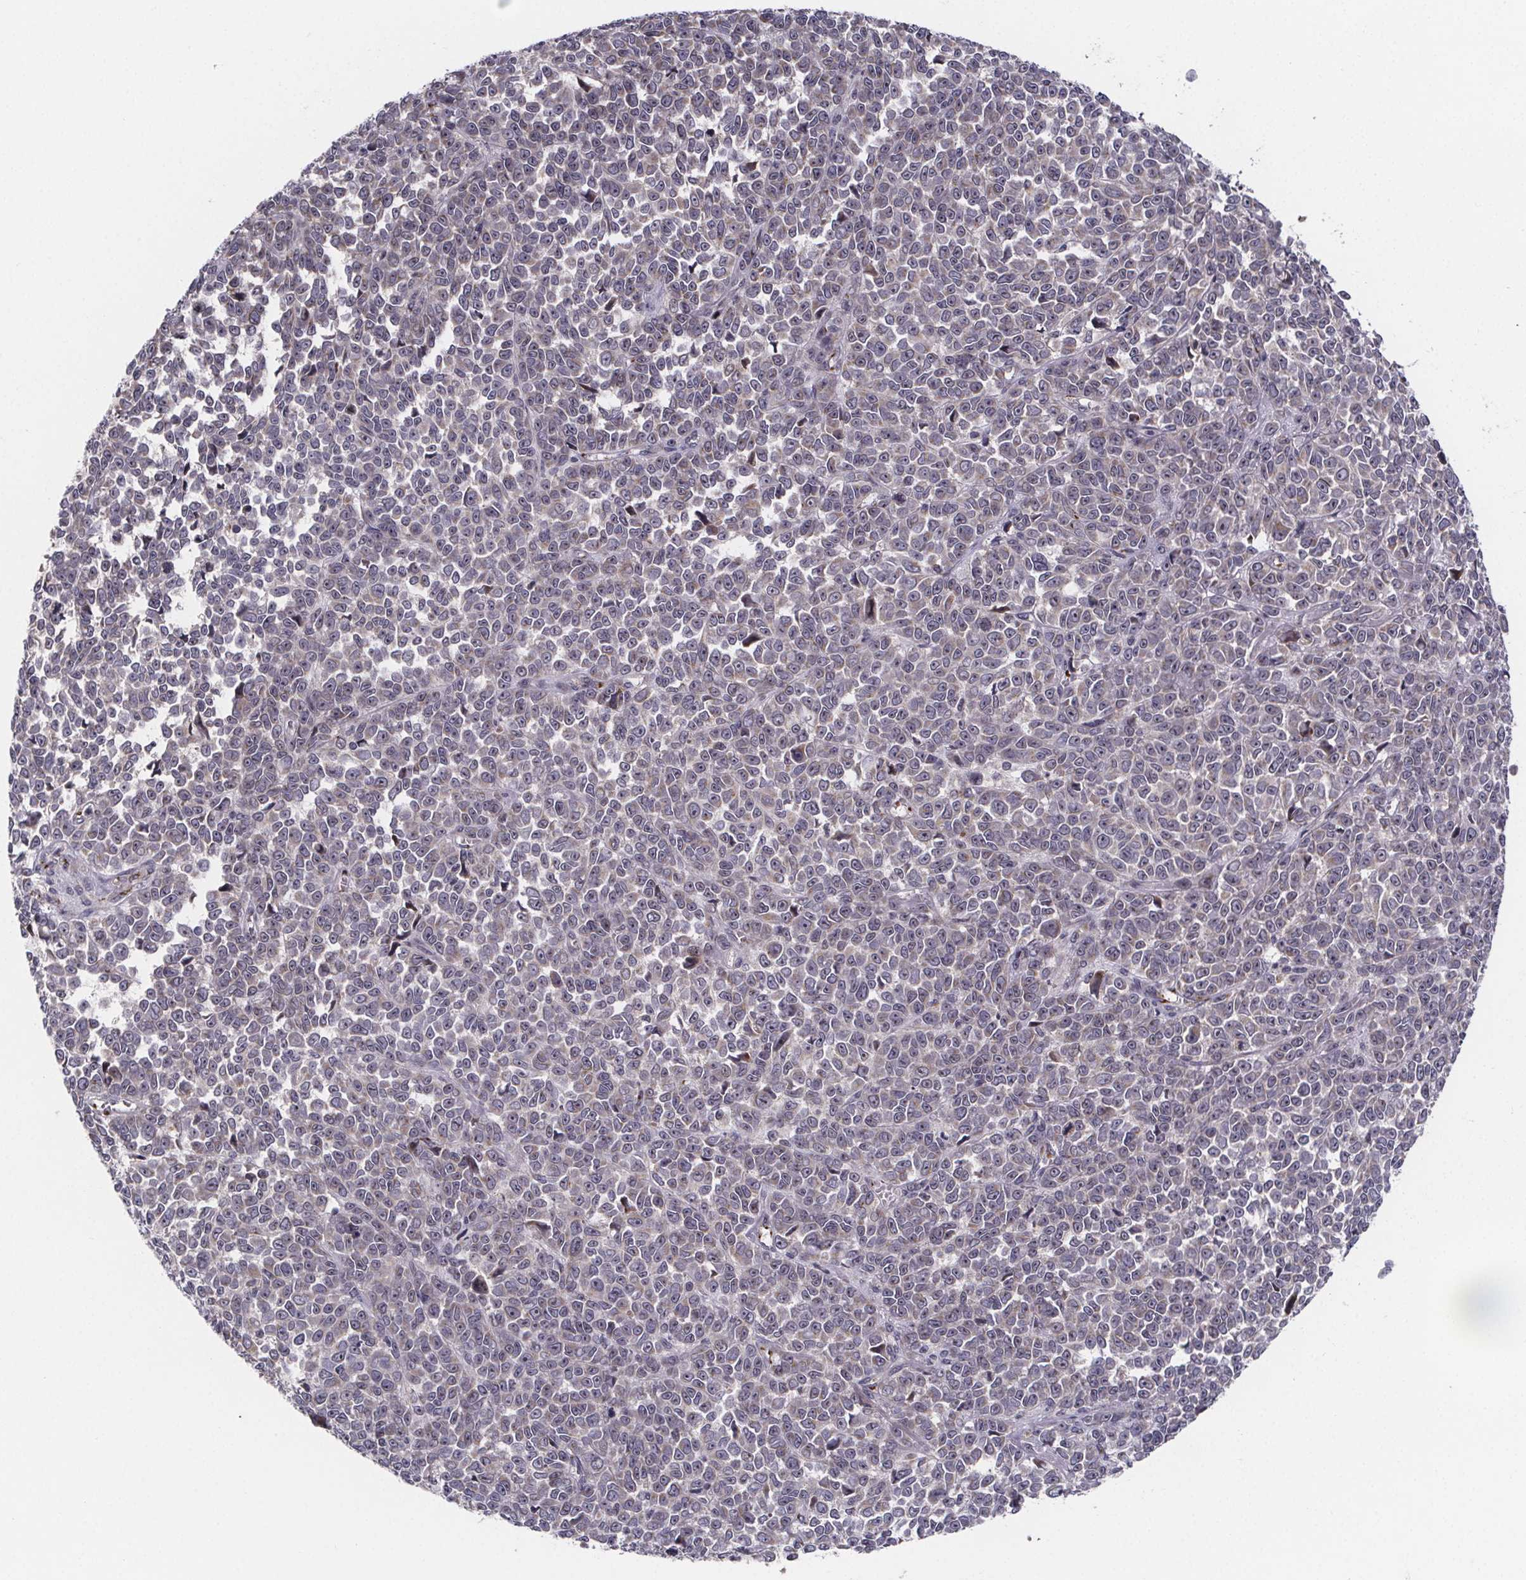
{"staining": {"intensity": "negative", "quantity": "none", "location": "none"}, "tissue": "melanoma", "cell_type": "Tumor cells", "image_type": "cancer", "snomed": [{"axis": "morphology", "description": "Malignant melanoma, NOS"}, {"axis": "topography", "description": "Skin"}], "caption": "IHC of human melanoma exhibits no expression in tumor cells.", "gene": "NDST1", "patient": {"sex": "female", "age": 95}}